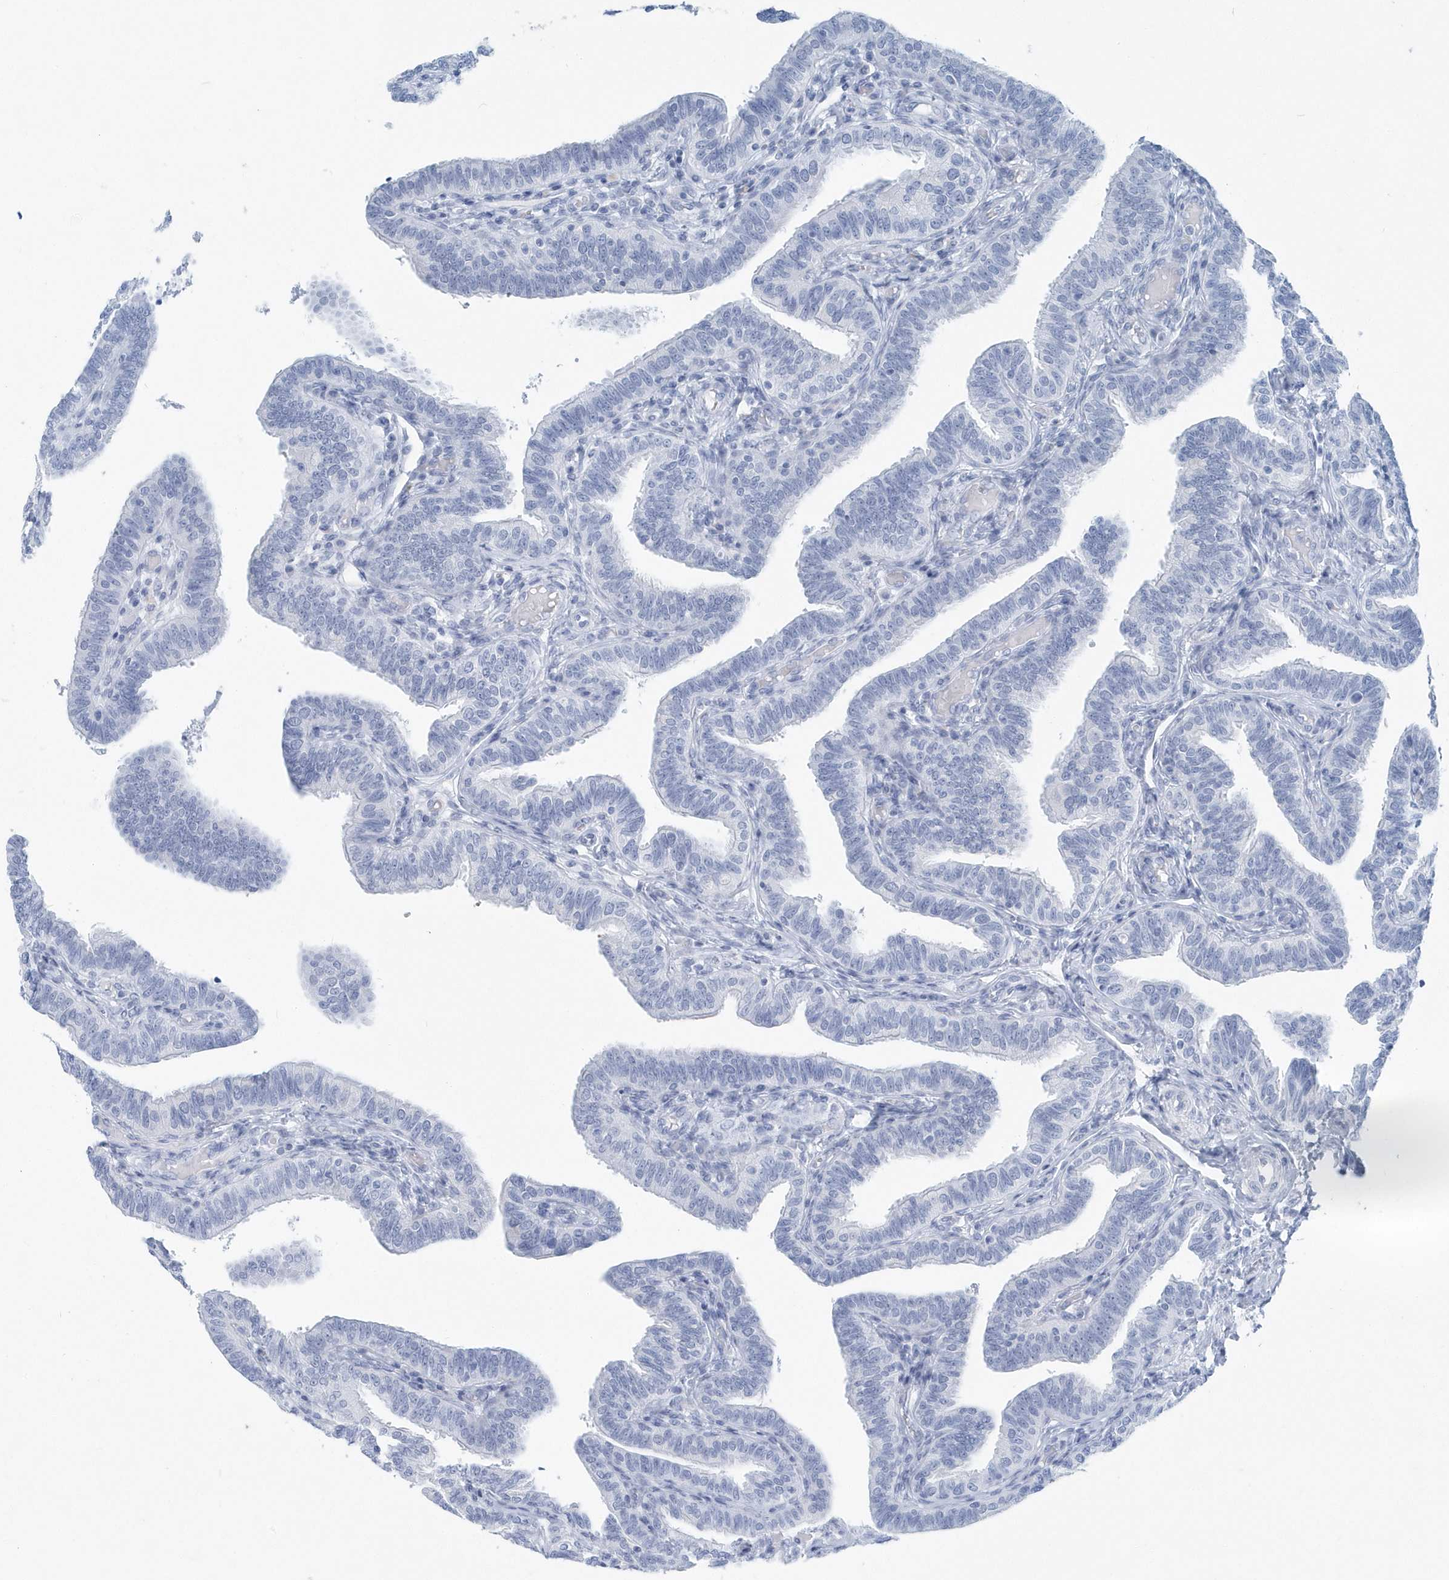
{"staining": {"intensity": "negative", "quantity": "none", "location": "none"}, "tissue": "fallopian tube", "cell_type": "Glandular cells", "image_type": "normal", "snomed": [{"axis": "morphology", "description": "Normal tissue, NOS"}, {"axis": "topography", "description": "Fallopian tube"}], "caption": "Immunohistochemistry (IHC) of benign fallopian tube displays no positivity in glandular cells.", "gene": "PTPRO", "patient": {"sex": "female", "age": 39}}